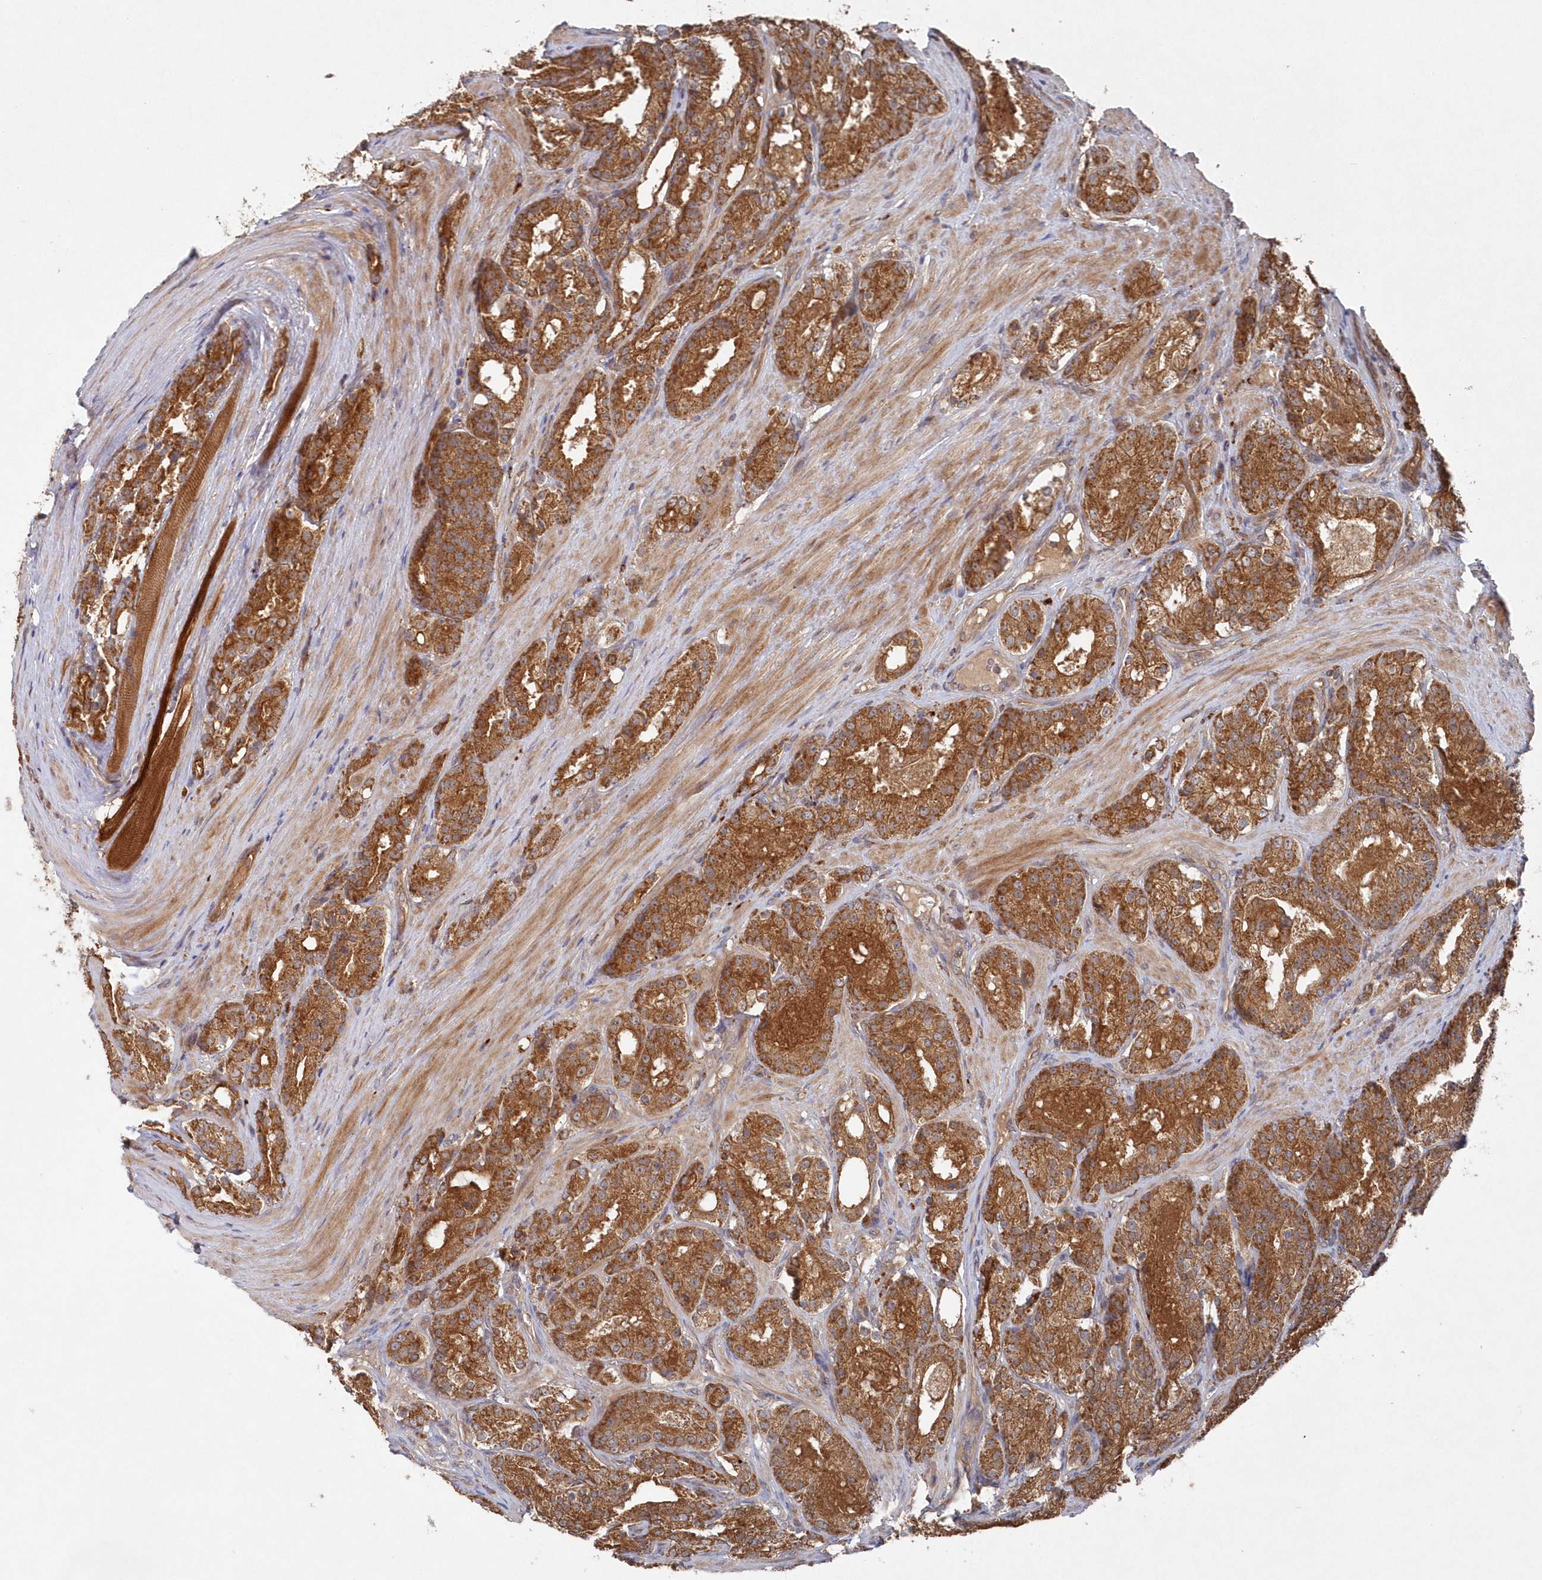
{"staining": {"intensity": "strong", "quantity": ">75%", "location": "cytoplasmic/membranous"}, "tissue": "prostate cancer", "cell_type": "Tumor cells", "image_type": "cancer", "snomed": [{"axis": "morphology", "description": "Adenocarcinoma, High grade"}, {"axis": "topography", "description": "Prostate"}], "caption": "This histopathology image reveals immunohistochemistry (IHC) staining of adenocarcinoma (high-grade) (prostate), with high strong cytoplasmic/membranous expression in about >75% of tumor cells.", "gene": "ASNSD1", "patient": {"sex": "male", "age": 60}}